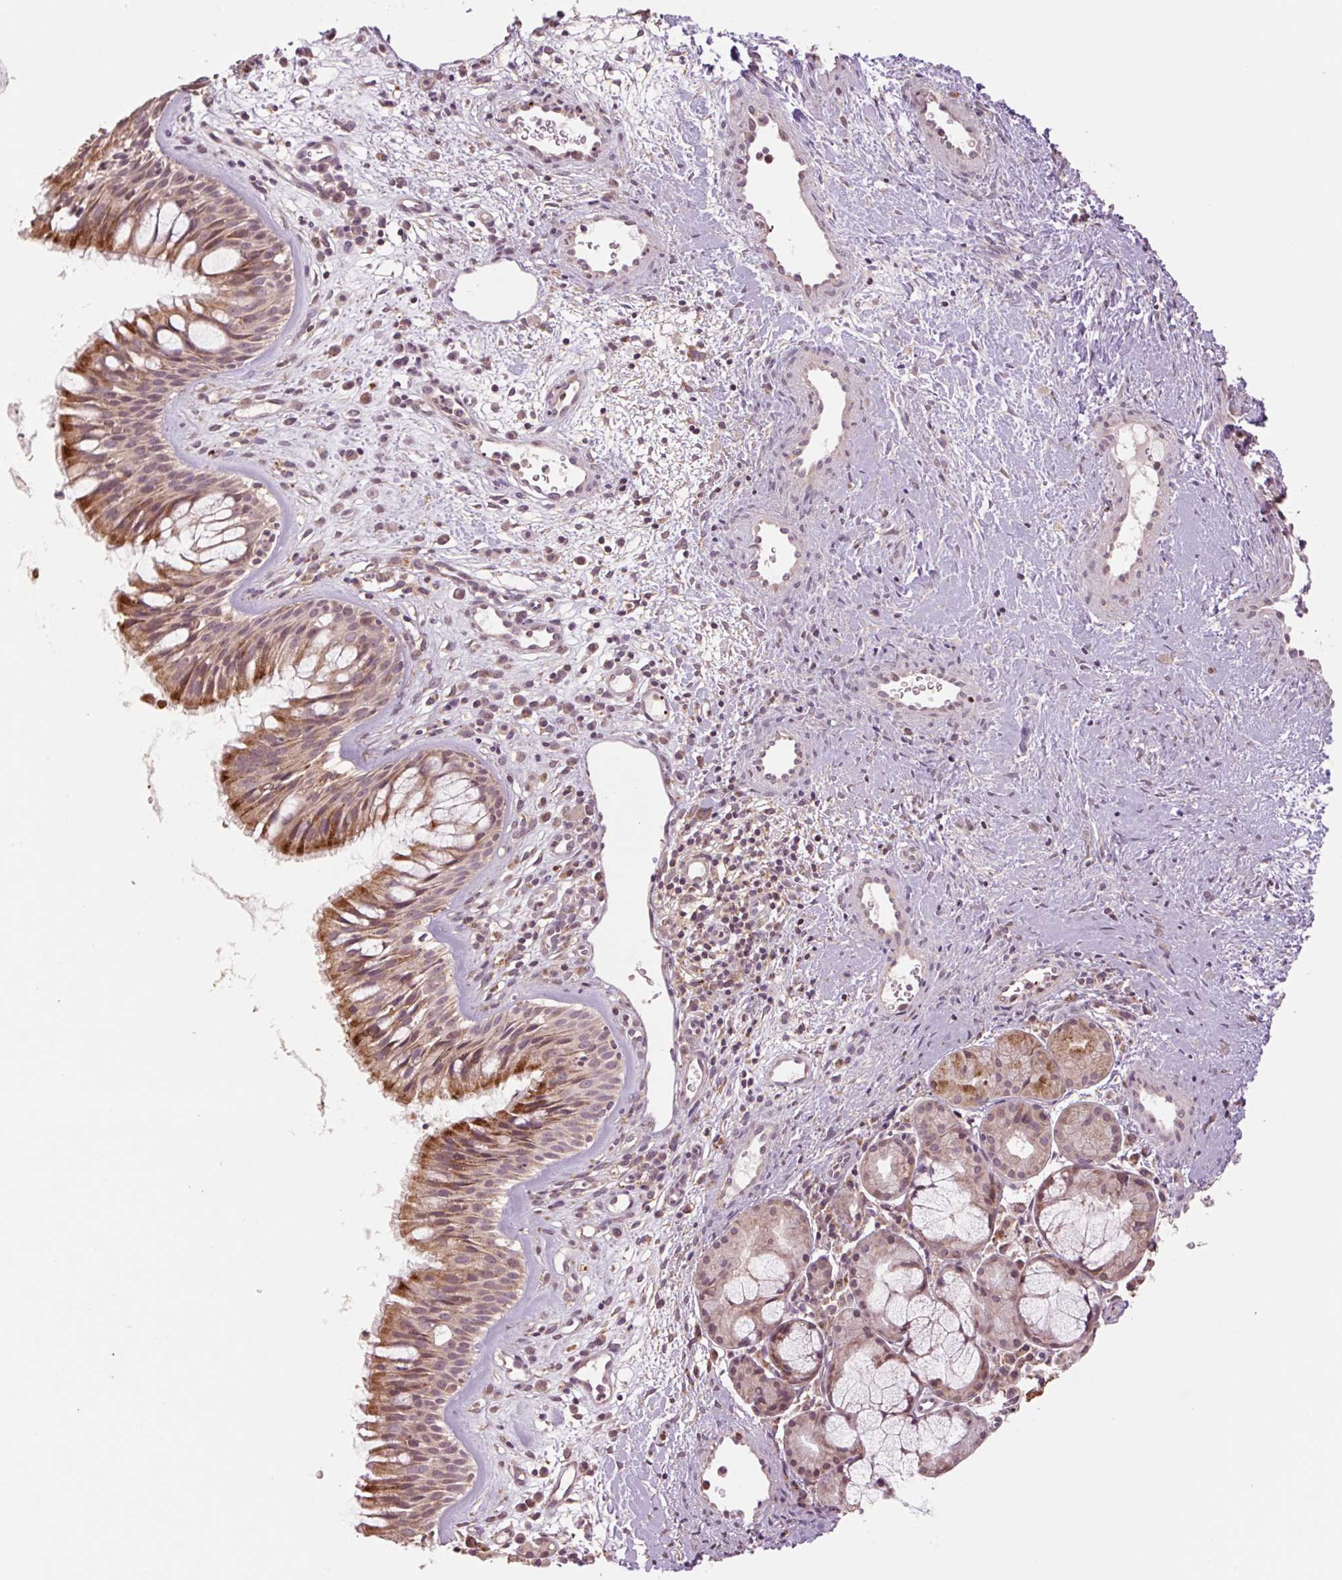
{"staining": {"intensity": "moderate", "quantity": ">75%", "location": "cytoplasmic/membranous"}, "tissue": "nasopharynx", "cell_type": "Respiratory epithelial cells", "image_type": "normal", "snomed": [{"axis": "morphology", "description": "Normal tissue, NOS"}, {"axis": "topography", "description": "Nasopharynx"}], "caption": "A medium amount of moderate cytoplasmic/membranous staining is seen in approximately >75% of respiratory epithelial cells in normal nasopharynx.", "gene": "TMEM160", "patient": {"sex": "male", "age": 65}}